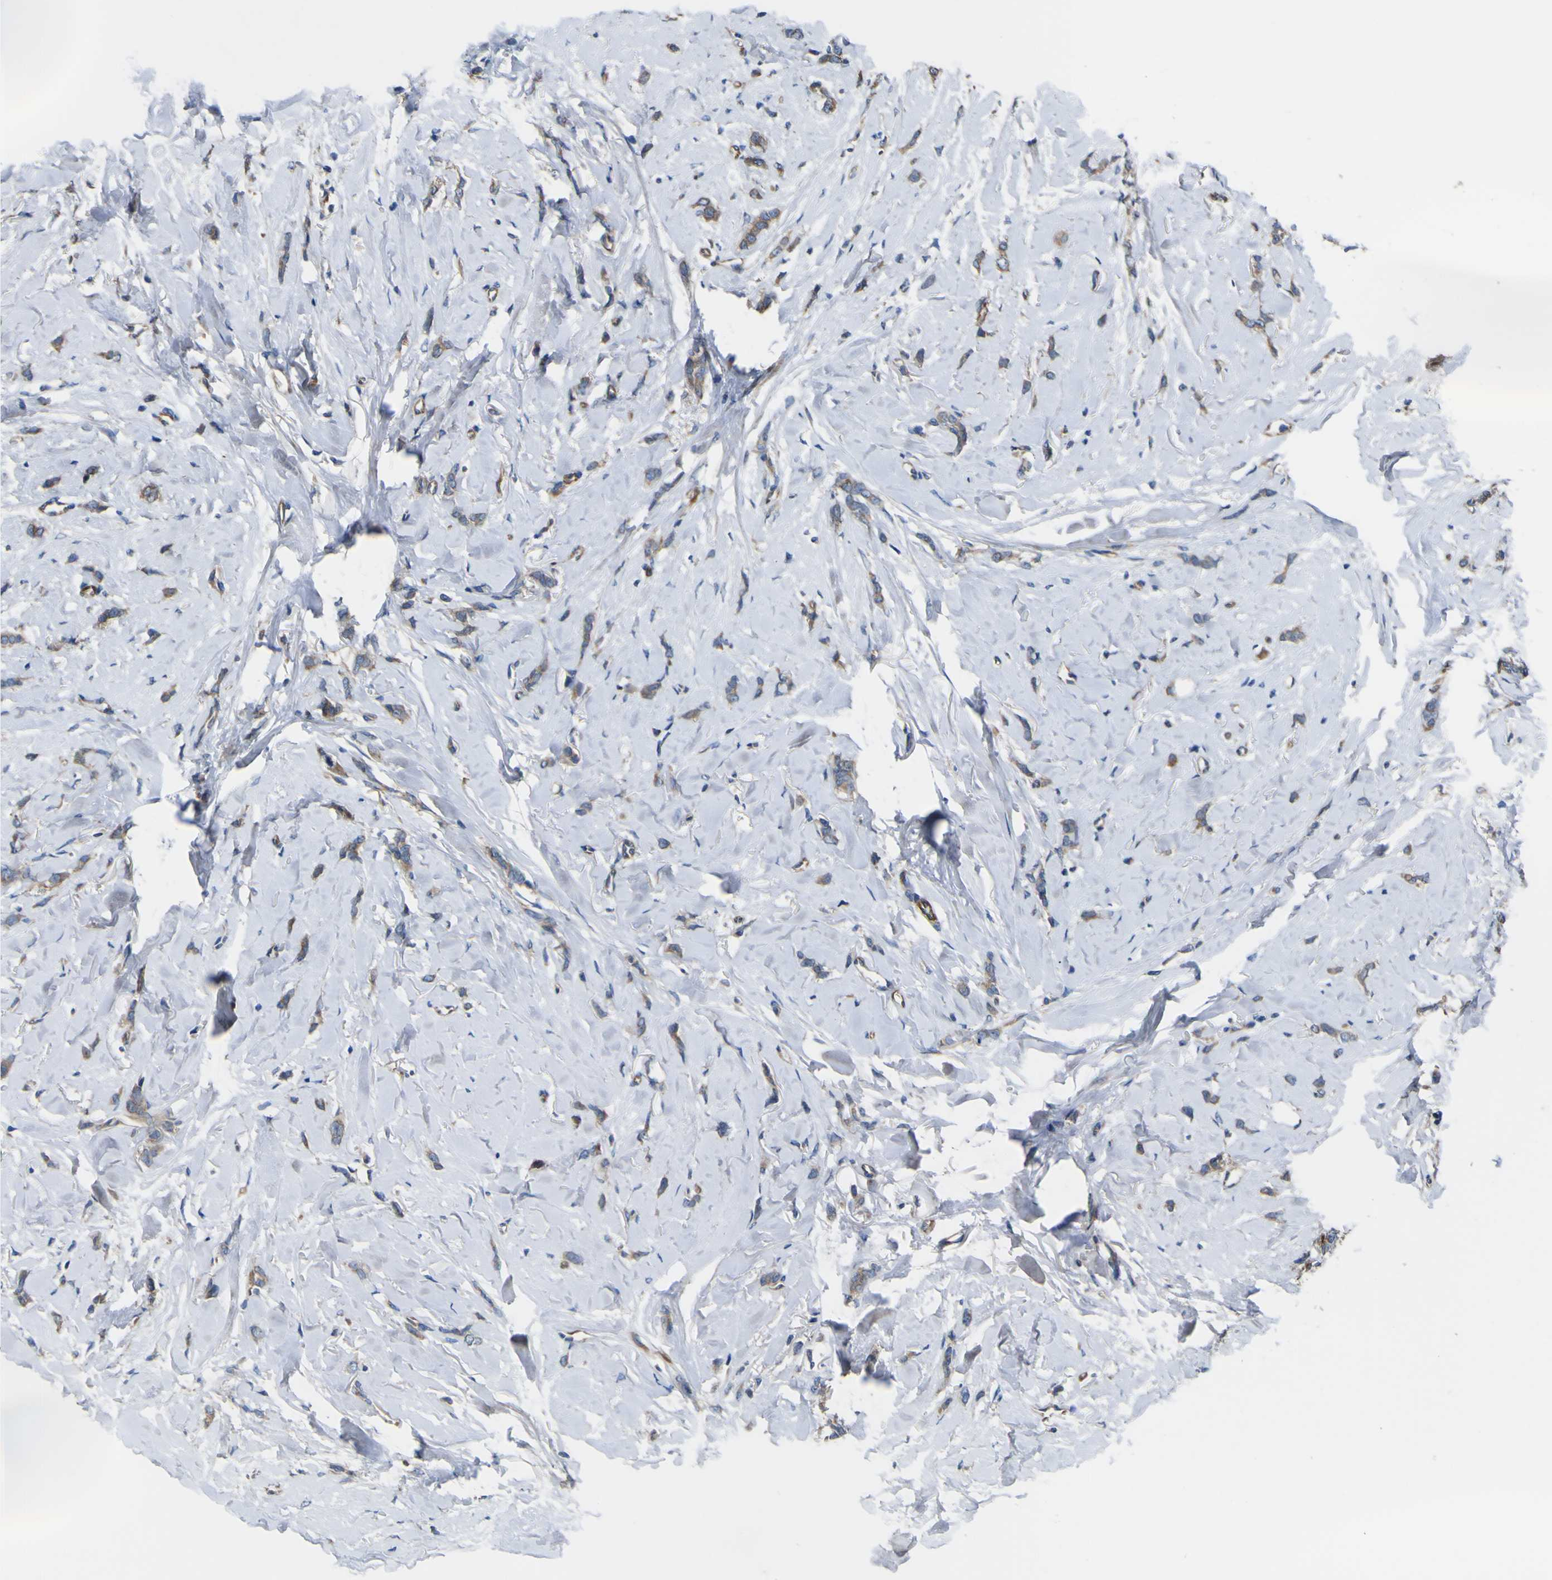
{"staining": {"intensity": "moderate", "quantity": "25%-75%", "location": "cytoplasmic/membranous"}, "tissue": "breast cancer", "cell_type": "Tumor cells", "image_type": "cancer", "snomed": [{"axis": "morphology", "description": "Lobular carcinoma"}, {"axis": "topography", "description": "Skin"}, {"axis": "topography", "description": "Breast"}], "caption": "IHC photomicrograph of neoplastic tissue: breast lobular carcinoma stained using immunohistochemistry (IHC) exhibits medium levels of moderate protein expression localized specifically in the cytoplasmic/membranous of tumor cells, appearing as a cytoplasmic/membranous brown color.", "gene": "FBXO30", "patient": {"sex": "female", "age": 46}}